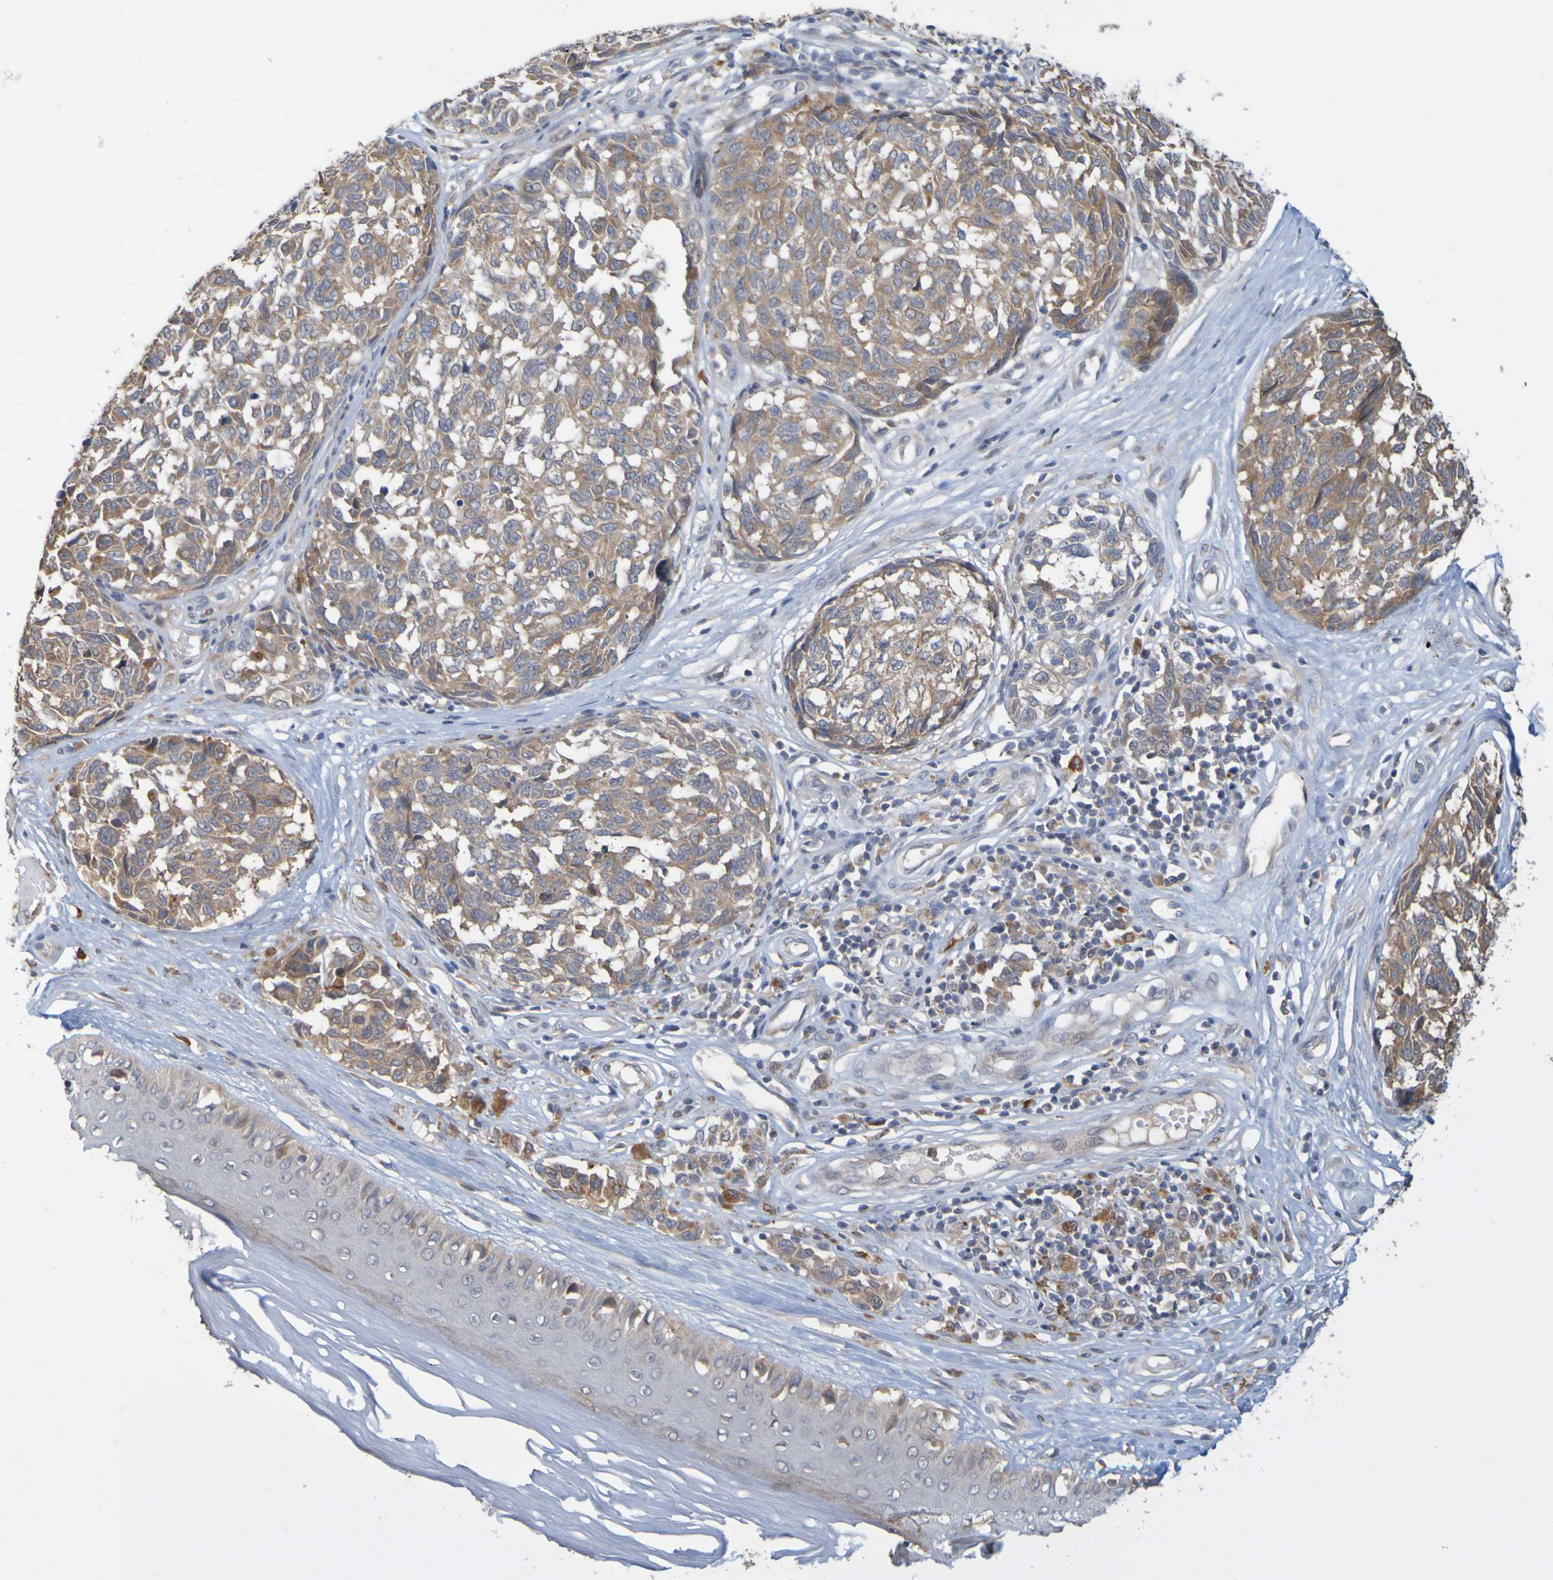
{"staining": {"intensity": "weak", "quantity": ">75%", "location": "cytoplasmic/membranous"}, "tissue": "melanoma", "cell_type": "Tumor cells", "image_type": "cancer", "snomed": [{"axis": "morphology", "description": "Malignant melanoma, NOS"}, {"axis": "topography", "description": "Skin"}], "caption": "An IHC photomicrograph of tumor tissue is shown. Protein staining in brown labels weak cytoplasmic/membranous positivity in malignant melanoma within tumor cells. (DAB IHC, brown staining for protein, blue staining for nuclei).", "gene": "NAV2", "patient": {"sex": "female", "age": 64}}